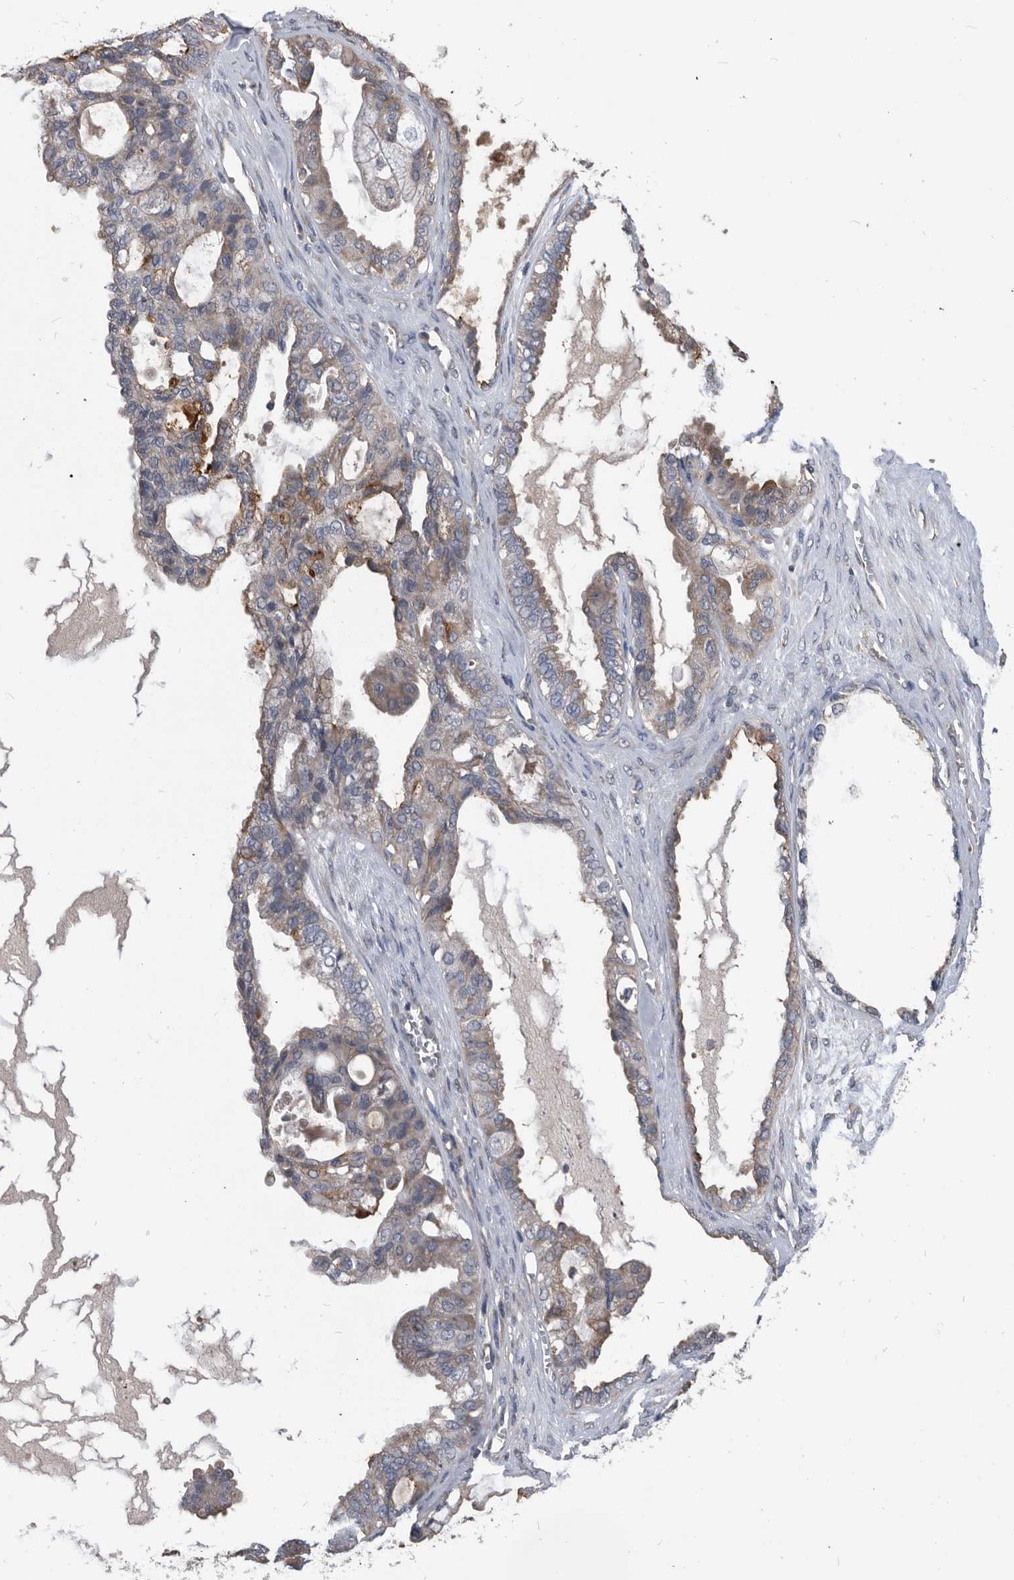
{"staining": {"intensity": "weak", "quantity": ">75%", "location": "cytoplasmic/membranous"}, "tissue": "ovarian cancer", "cell_type": "Tumor cells", "image_type": "cancer", "snomed": [{"axis": "morphology", "description": "Carcinoma, NOS"}, {"axis": "morphology", "description": "Carcinoma, endometroid"}, {"axis": "topography", "description": "Ovary"}], "caption": "Immunohistochemical staining of human ovarian carcinoma exhibits low levels of weak cytoplasmic/membranous protein expression in approximately >75% of tumor cells.", "gene": "NRBP1", "patient": {"sex": "female", "age": 50}}